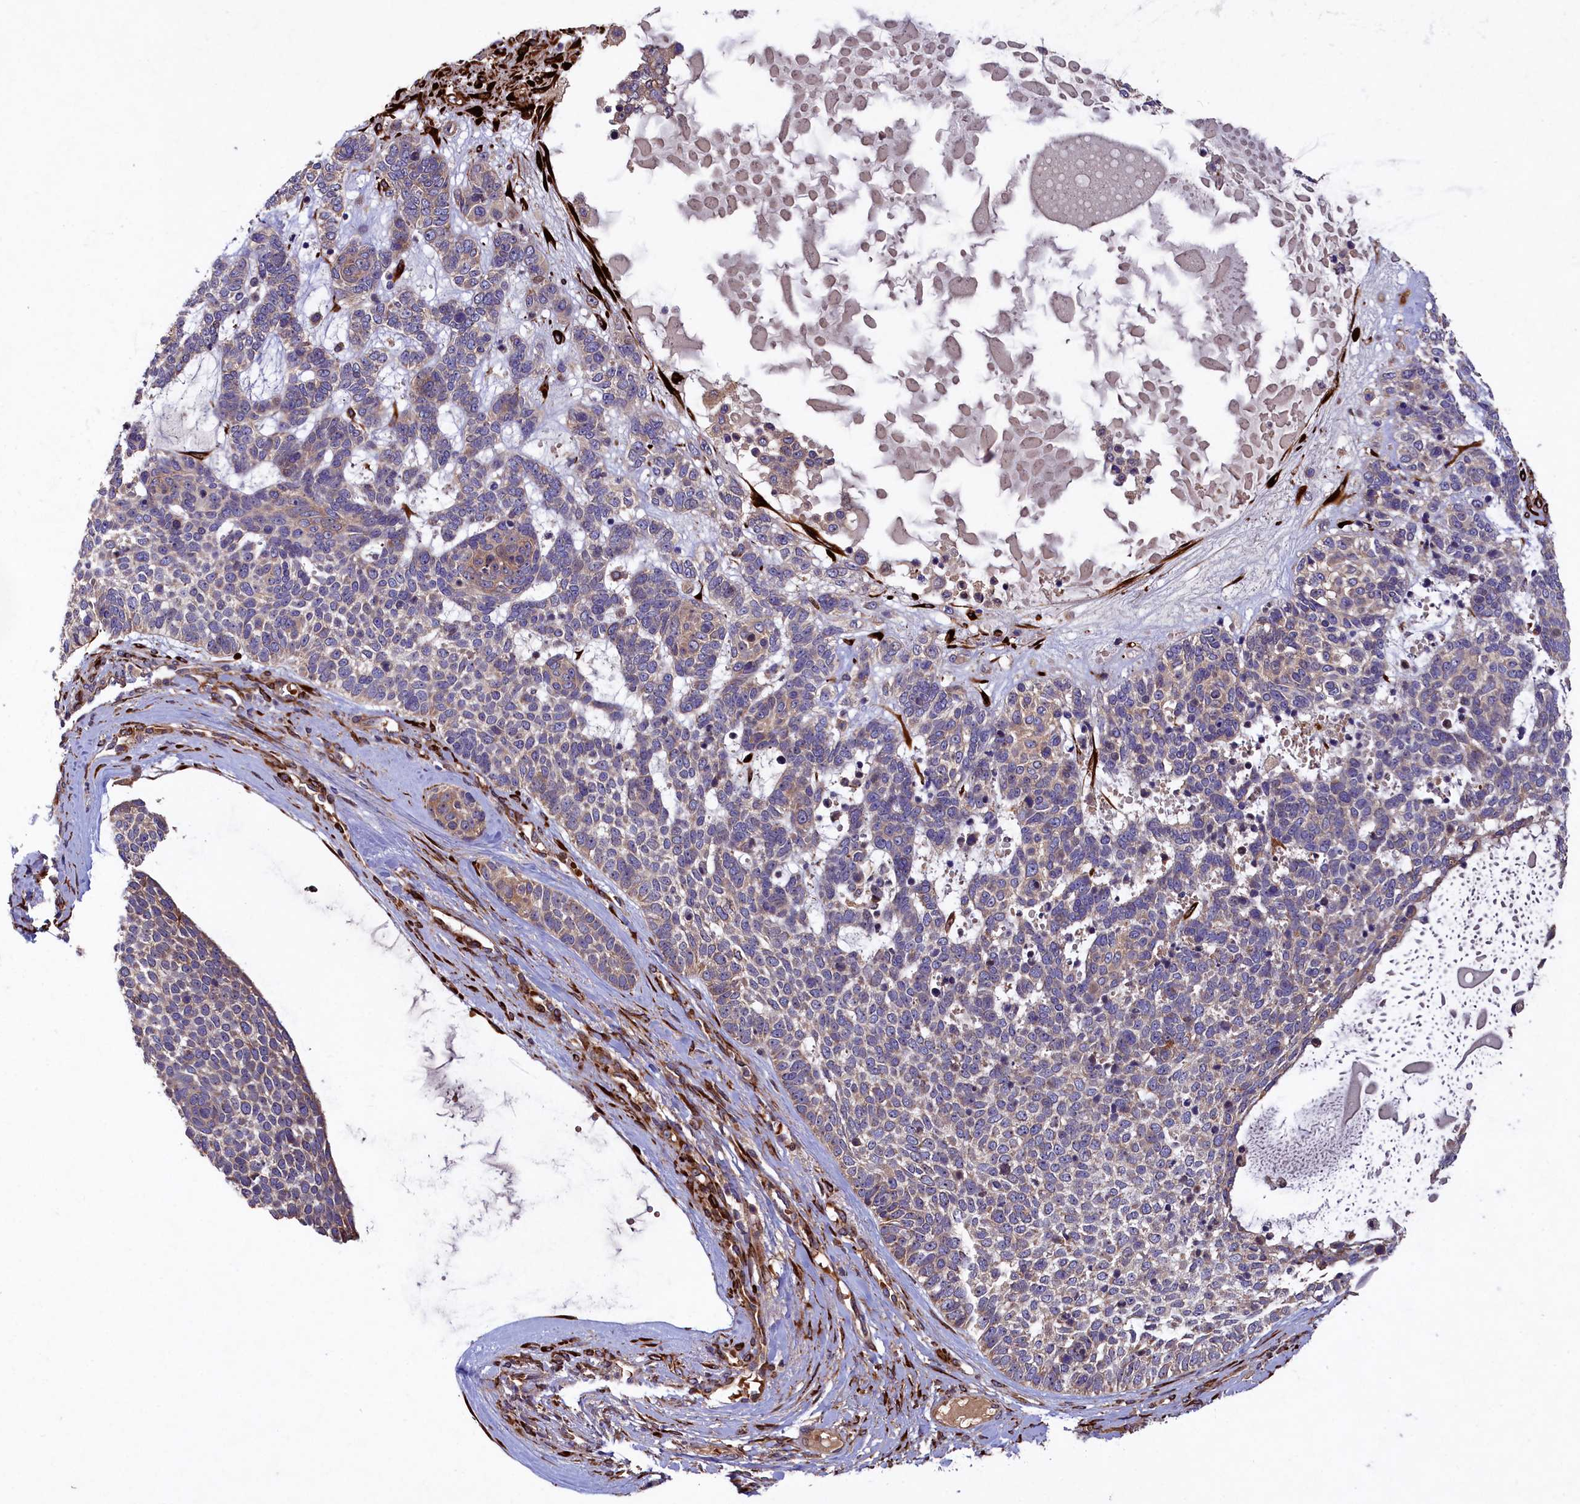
{"staining": {"intensity": "weak", "quantity": "<25%", "location": "cytoplasmic/membranous"}, "tissue": "skin cancer", "cell_type": "Tumor cells", "image_type": "cancer", "snomed": [{"axis": "morphology", "description": "Basal cell carcinoma"}, {"axis": "topography", "description": "Skin"}], "caption": "Tumor cells show no significant protein expression in basal cell carcinoma (skin).", "gene": "ARRDC4", "patient": {"sex": "female", "age": 81}}